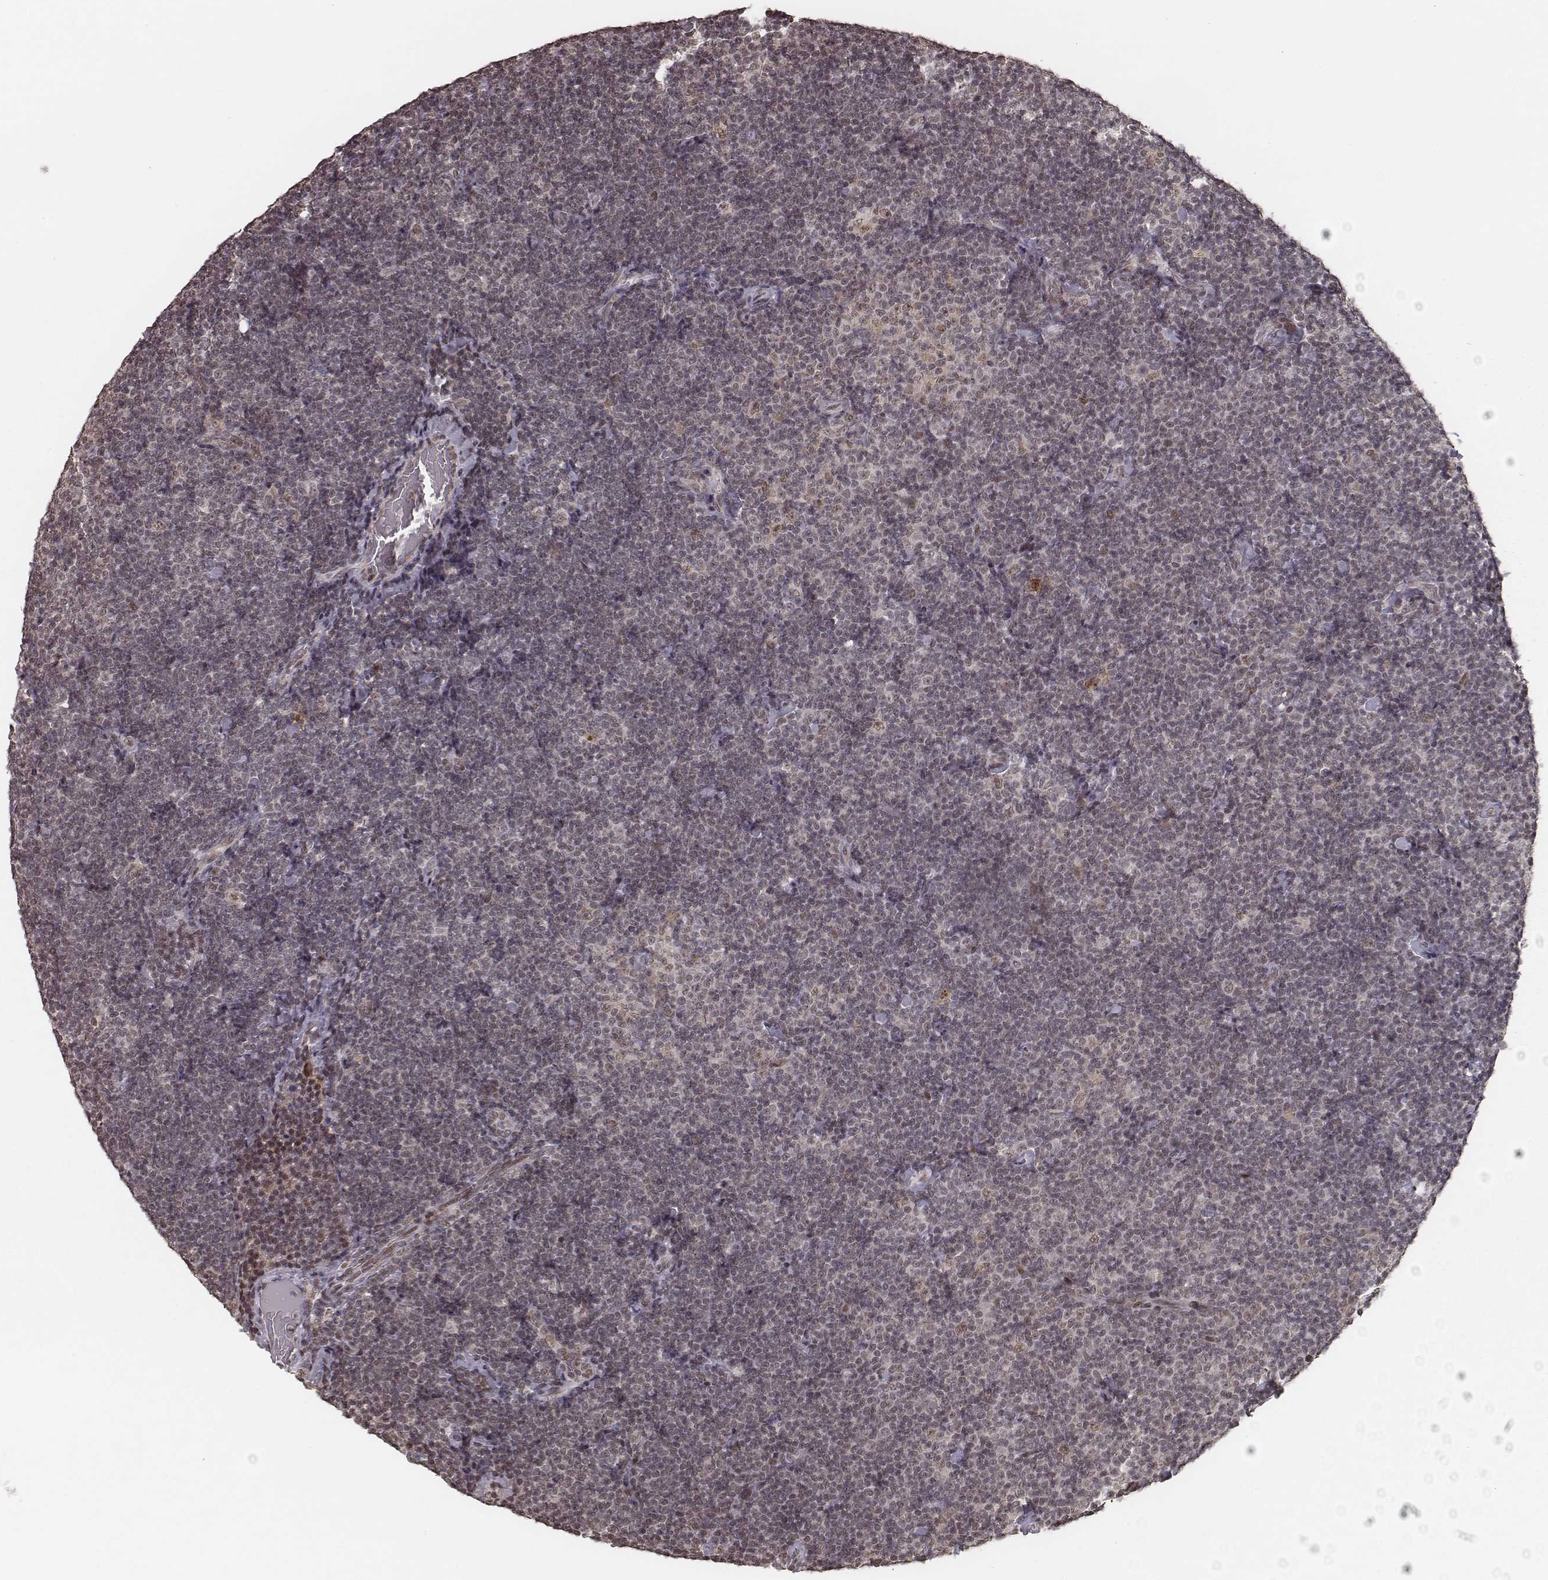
{"staining": {"intensity": "weak", "quantity": "25%-75%", "location": "nuclear"}, "tissue": "lymphoma", "cell_type": "Tumor cells", "image_type": "cancer", "snomed": [{"axis": "morphology", "description": "Malignant lymphoma, non-Hodgkin's type, Low grade"}, {"axis": "topography", "description": "Lymph node"}], "caption": "Human malignant lymphoma, non-Hodgkin's type (low-grade) stained for a protein (brown) reveals weak nuclear positive expression in about 25%-75% of tumor cells.", "gene": "HMGA2", "patient": {"sex": "male", "age": 81}}